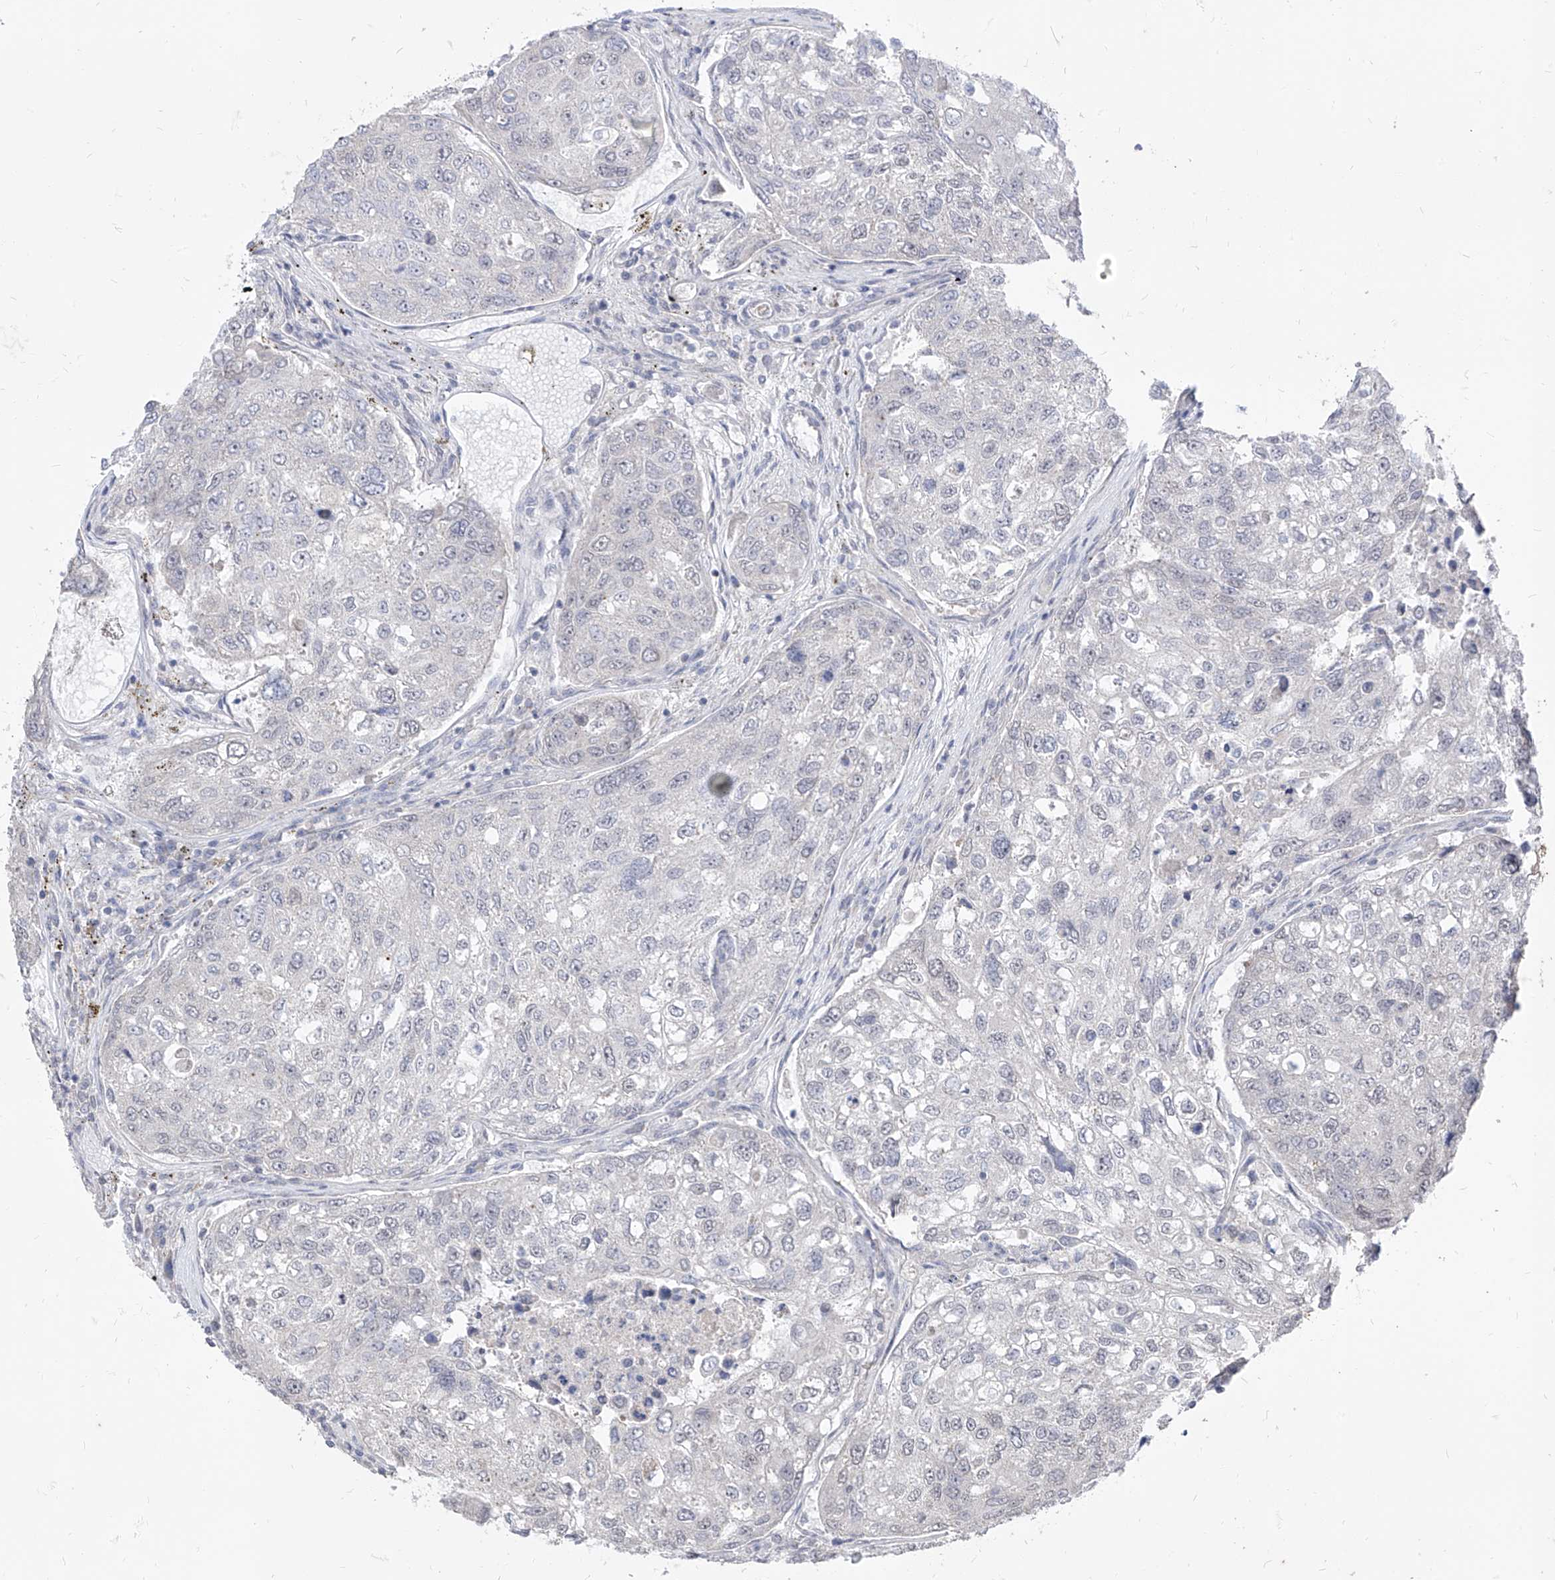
{"staining": {"intensity": "negative", "quantity": "none", "location": "none"}, "tissue": "urothelial cancer", "cell_type": "Tumor cells", "image_type": "cancer", "snomed": [{"axis": "morphology", "description": "Urothelial carcinoma, High grade"}, {"axis": "topography", "description": "Lymph node"}, {"axis": "topography", "description": "Urinary bladder"}], "caption": "Tumor cells are negative for protein expression in human urothelial carcinoma (high-grade).", "gene": "PHF20L1", "patient": {"sex": "male", "age": 51}}